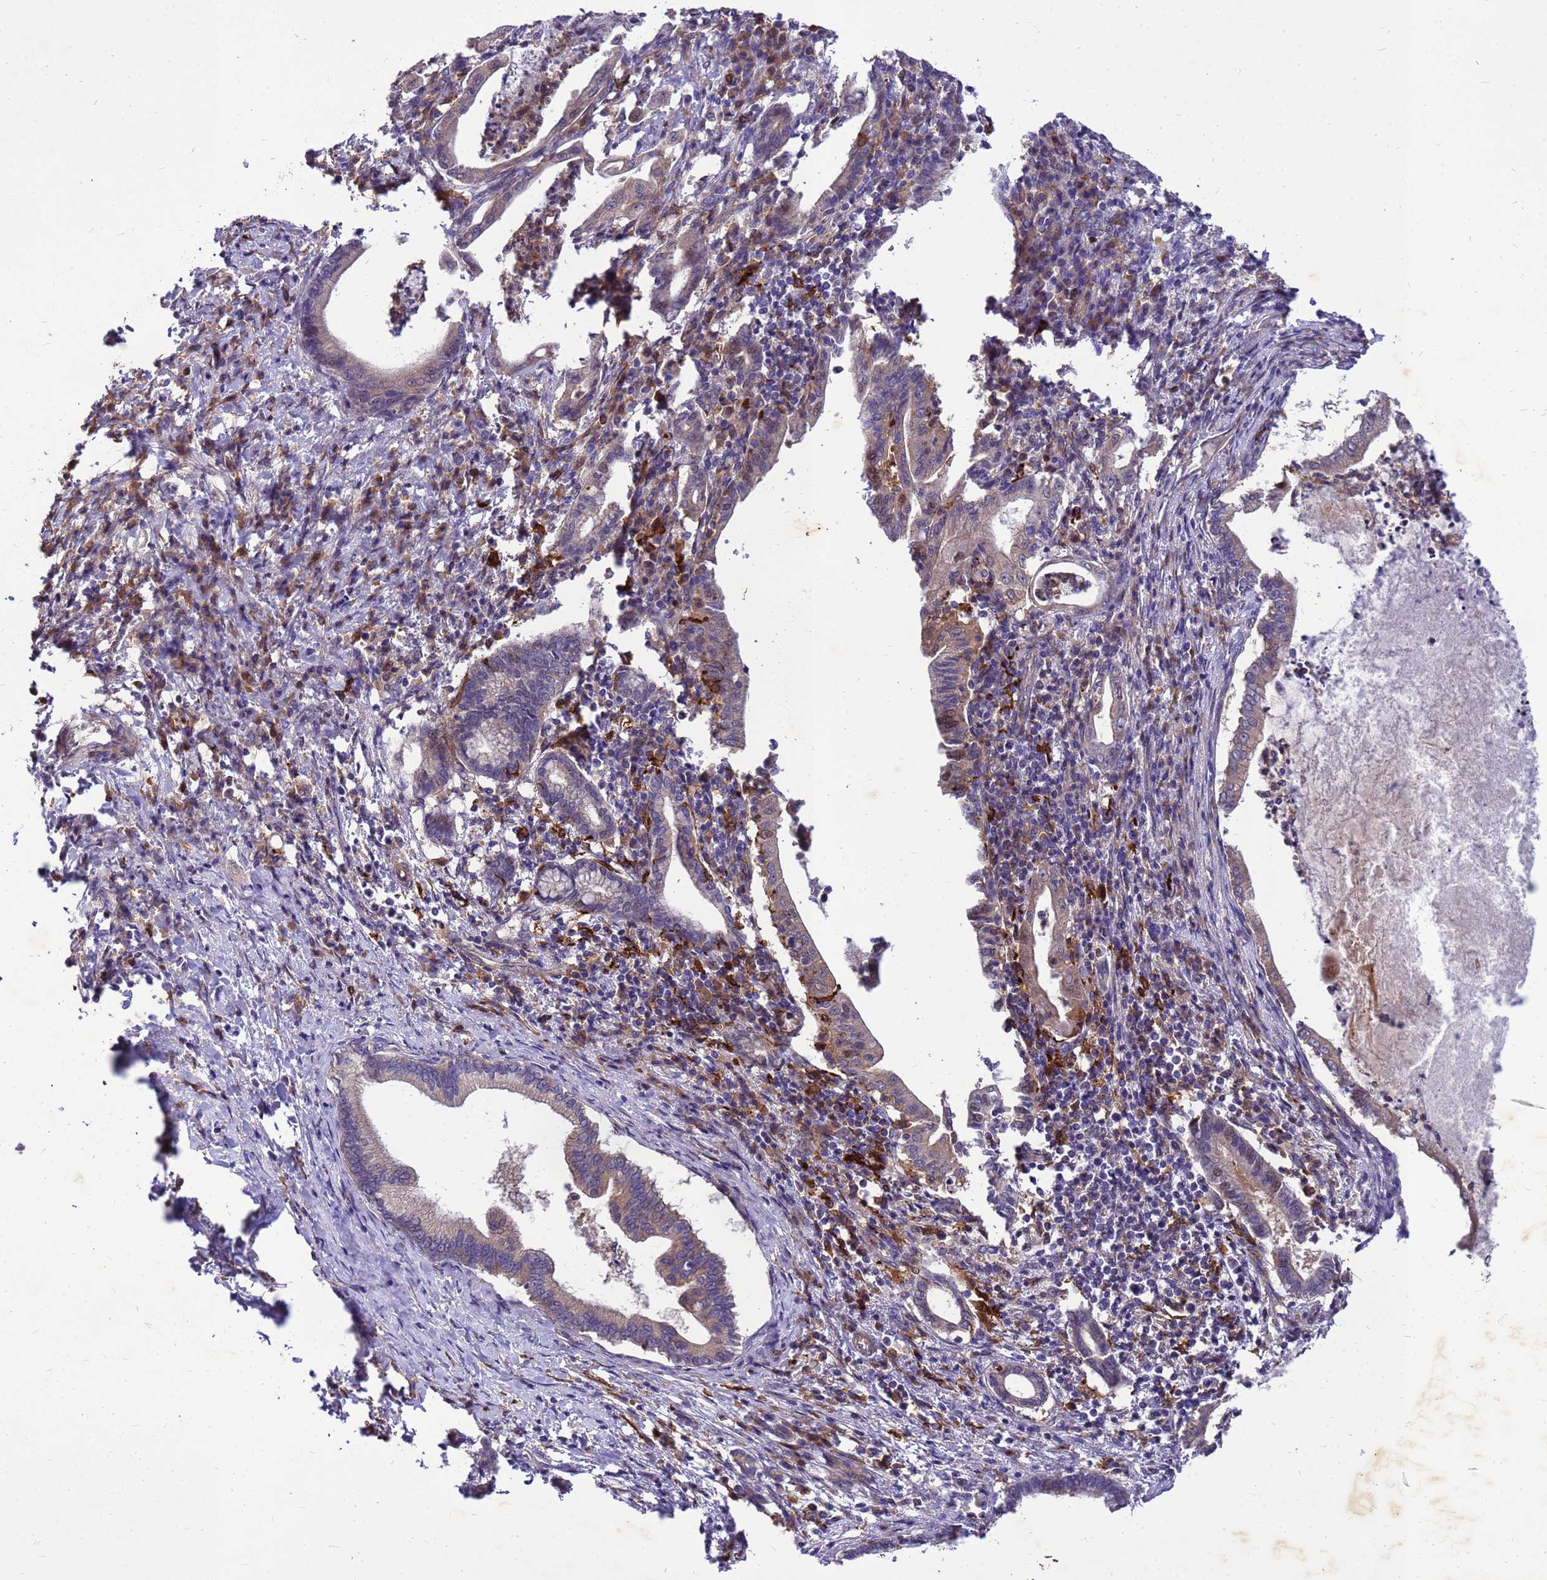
{"staining": {"intensity": "negative", "quantity": "none", "location": "none"}, "tissue": "pancreatic cancer", "cell_type": "Tumor cells", "image_type": "cancer", "snomed": [{"axis": "morphology", "description": "Adenocarcinoma, NOS"}, {"axis": "topography", "description": "Pancreas"}], "caption": "Image shows no significant protein staining in tumor cells of pancreatic adenocarcinoma.", "gene": "RNF215", "patient": {"sex": "female", "age": 55}}